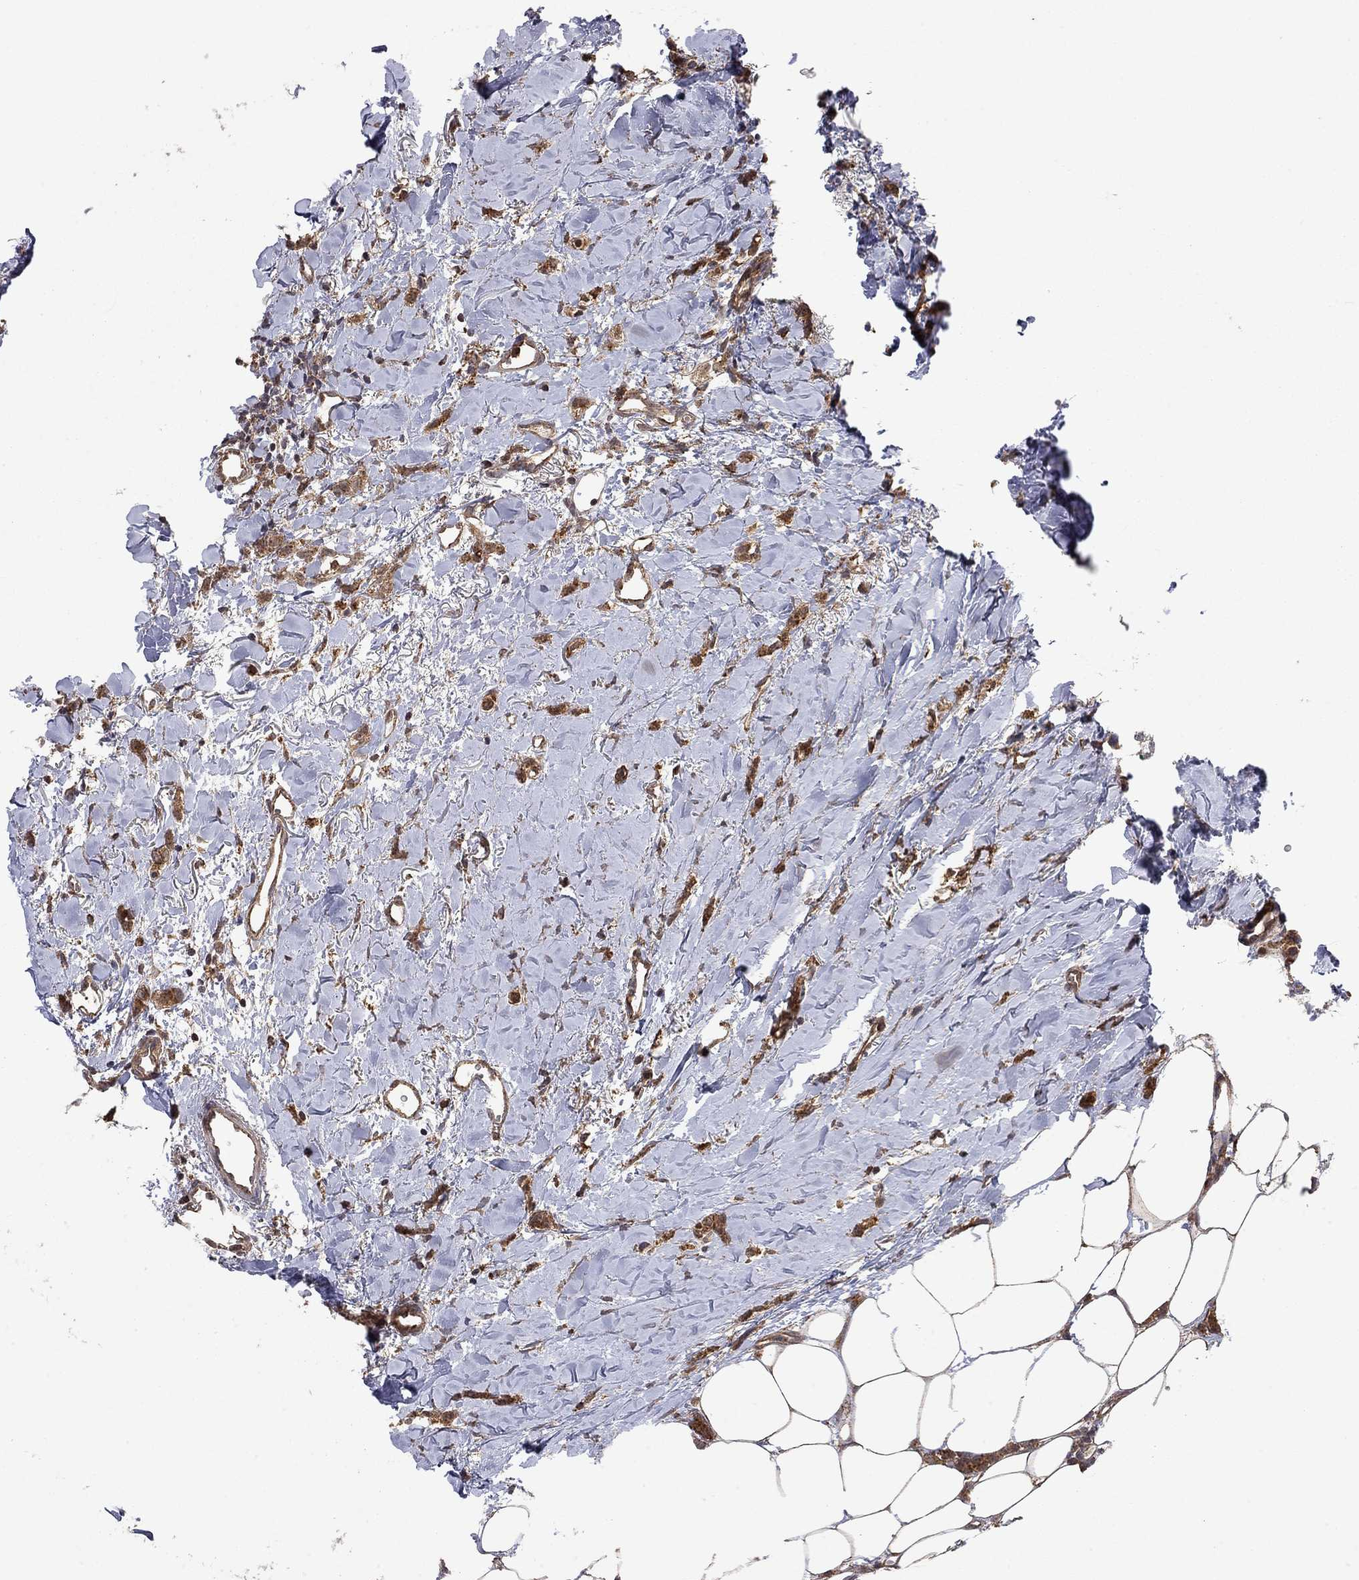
{"staining": {"intensity": "moderate", "quantity": ">75%", "location": "cytoplasmic/membranous"}, "tissue": "breast cancer", "cell_type": "Tumor cells", "image_type": "cancer", "snomed": [{"axis": "morphology", "description": "Duct carcinoma"}, {"axis": "topography", "description": "Breast"}], "caption": "IHC (DAB (3,3'-diaminobenzidine)) staining of breast intraductal carcinoma reveals moderate cytoplasmic/membranous protein staining in approximately >75% of tumor cells. (brown staining indicates protein expression, while blue staining denotes nuclei).", "gene": "TDP1", "patient": {"sex": "female", "age": 85}}